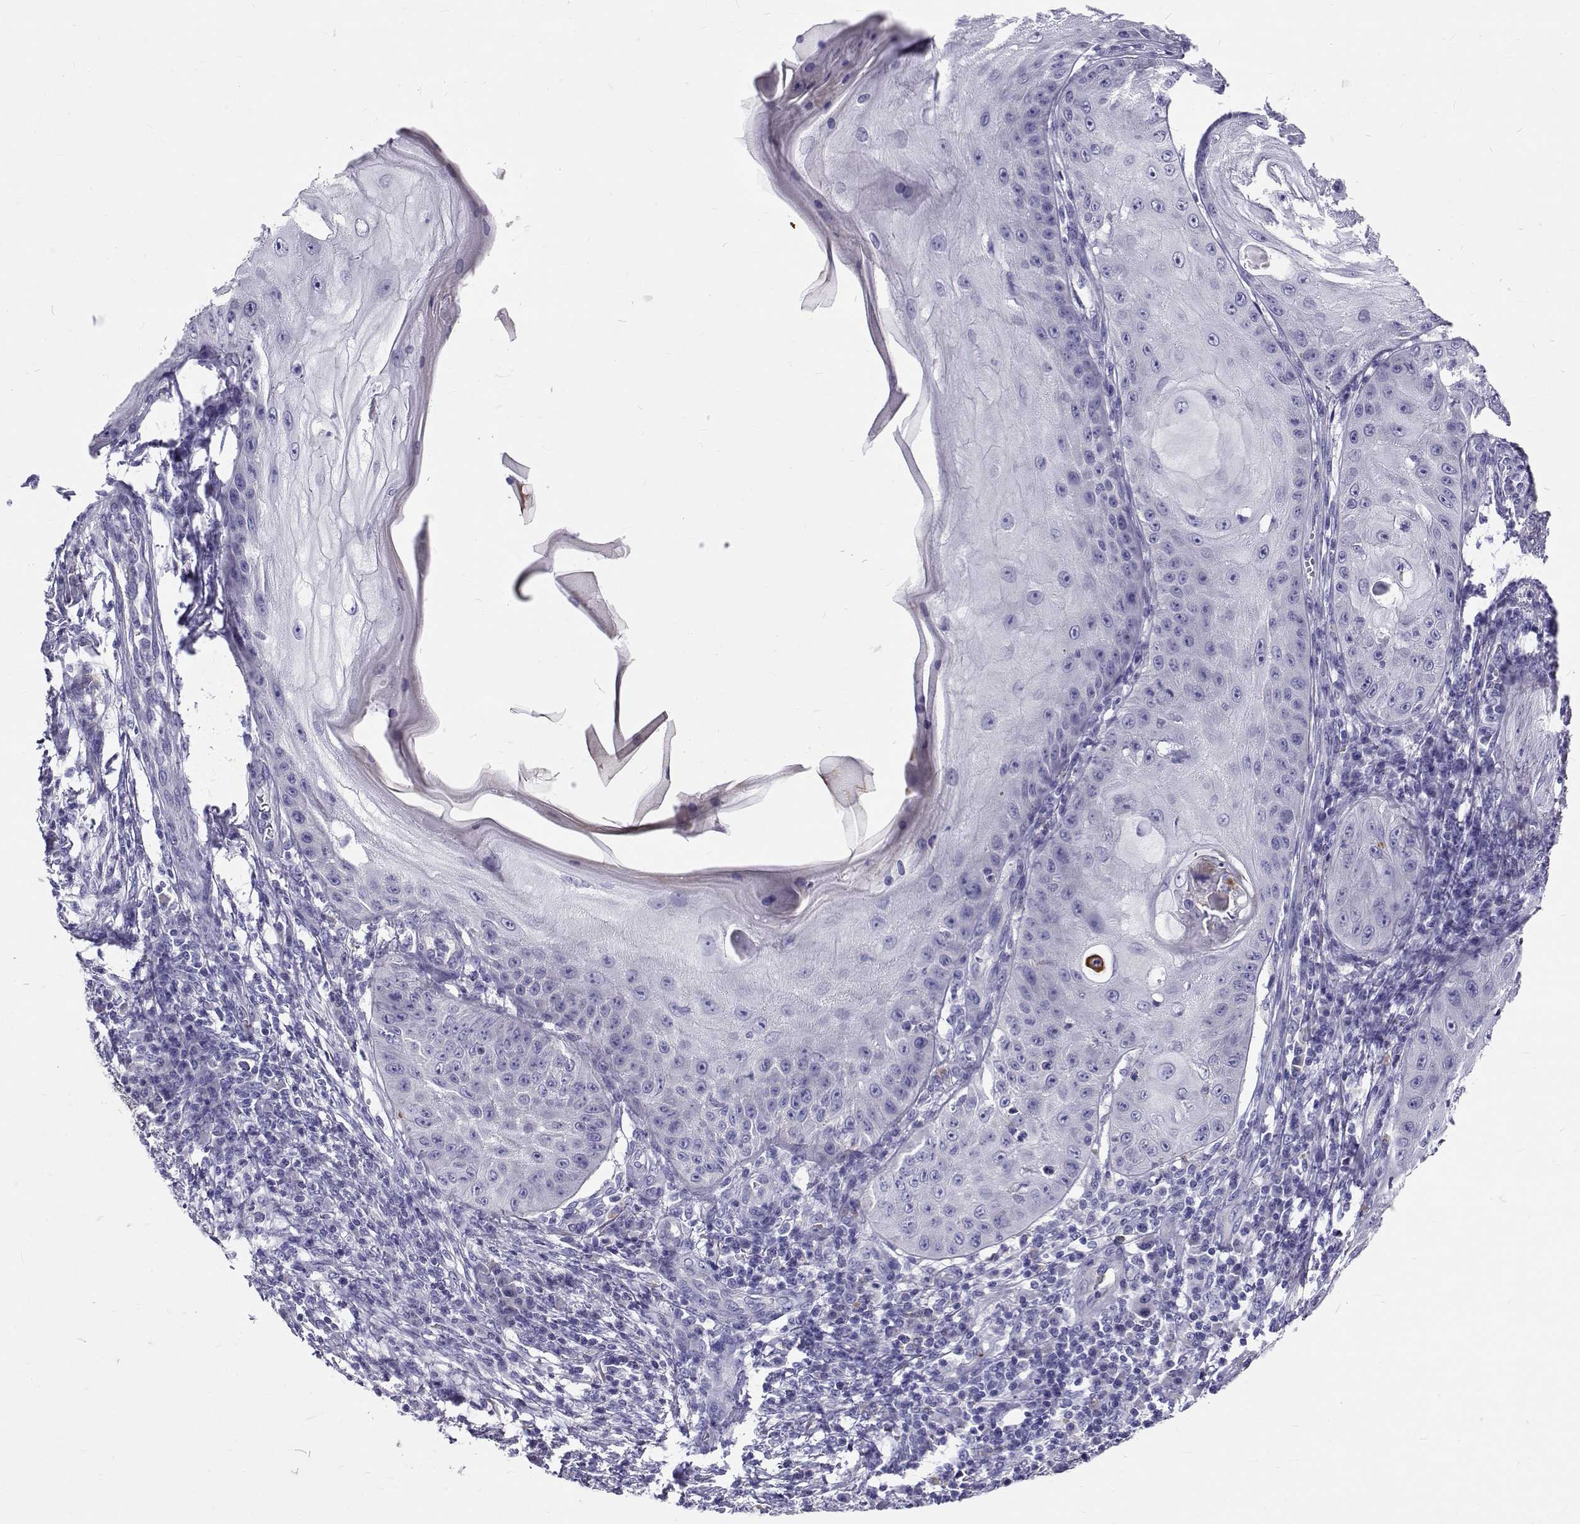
{"staining": {"intensity": "negative", "quantity": "none", "location": "none"}, "tissue": "skin cancer", "cell_type": "Tumor cells", "image_type": "cancer", "snomed": [{"axis": "morphology", "description": "Squamous cell carcinoma, NOS"}, {"axis": "topography", "description": "Skin"}], "caption": "An IHC image of skin cancer (squamous cell carcinoma) is shown. There is no staining in tumor cells of skin cancer (squamous cell carcinoma). (IHC, brightfield microscopy, high magnification).", "gene": "IGSF1", "patient": {"sex": "male", "age": 70}}